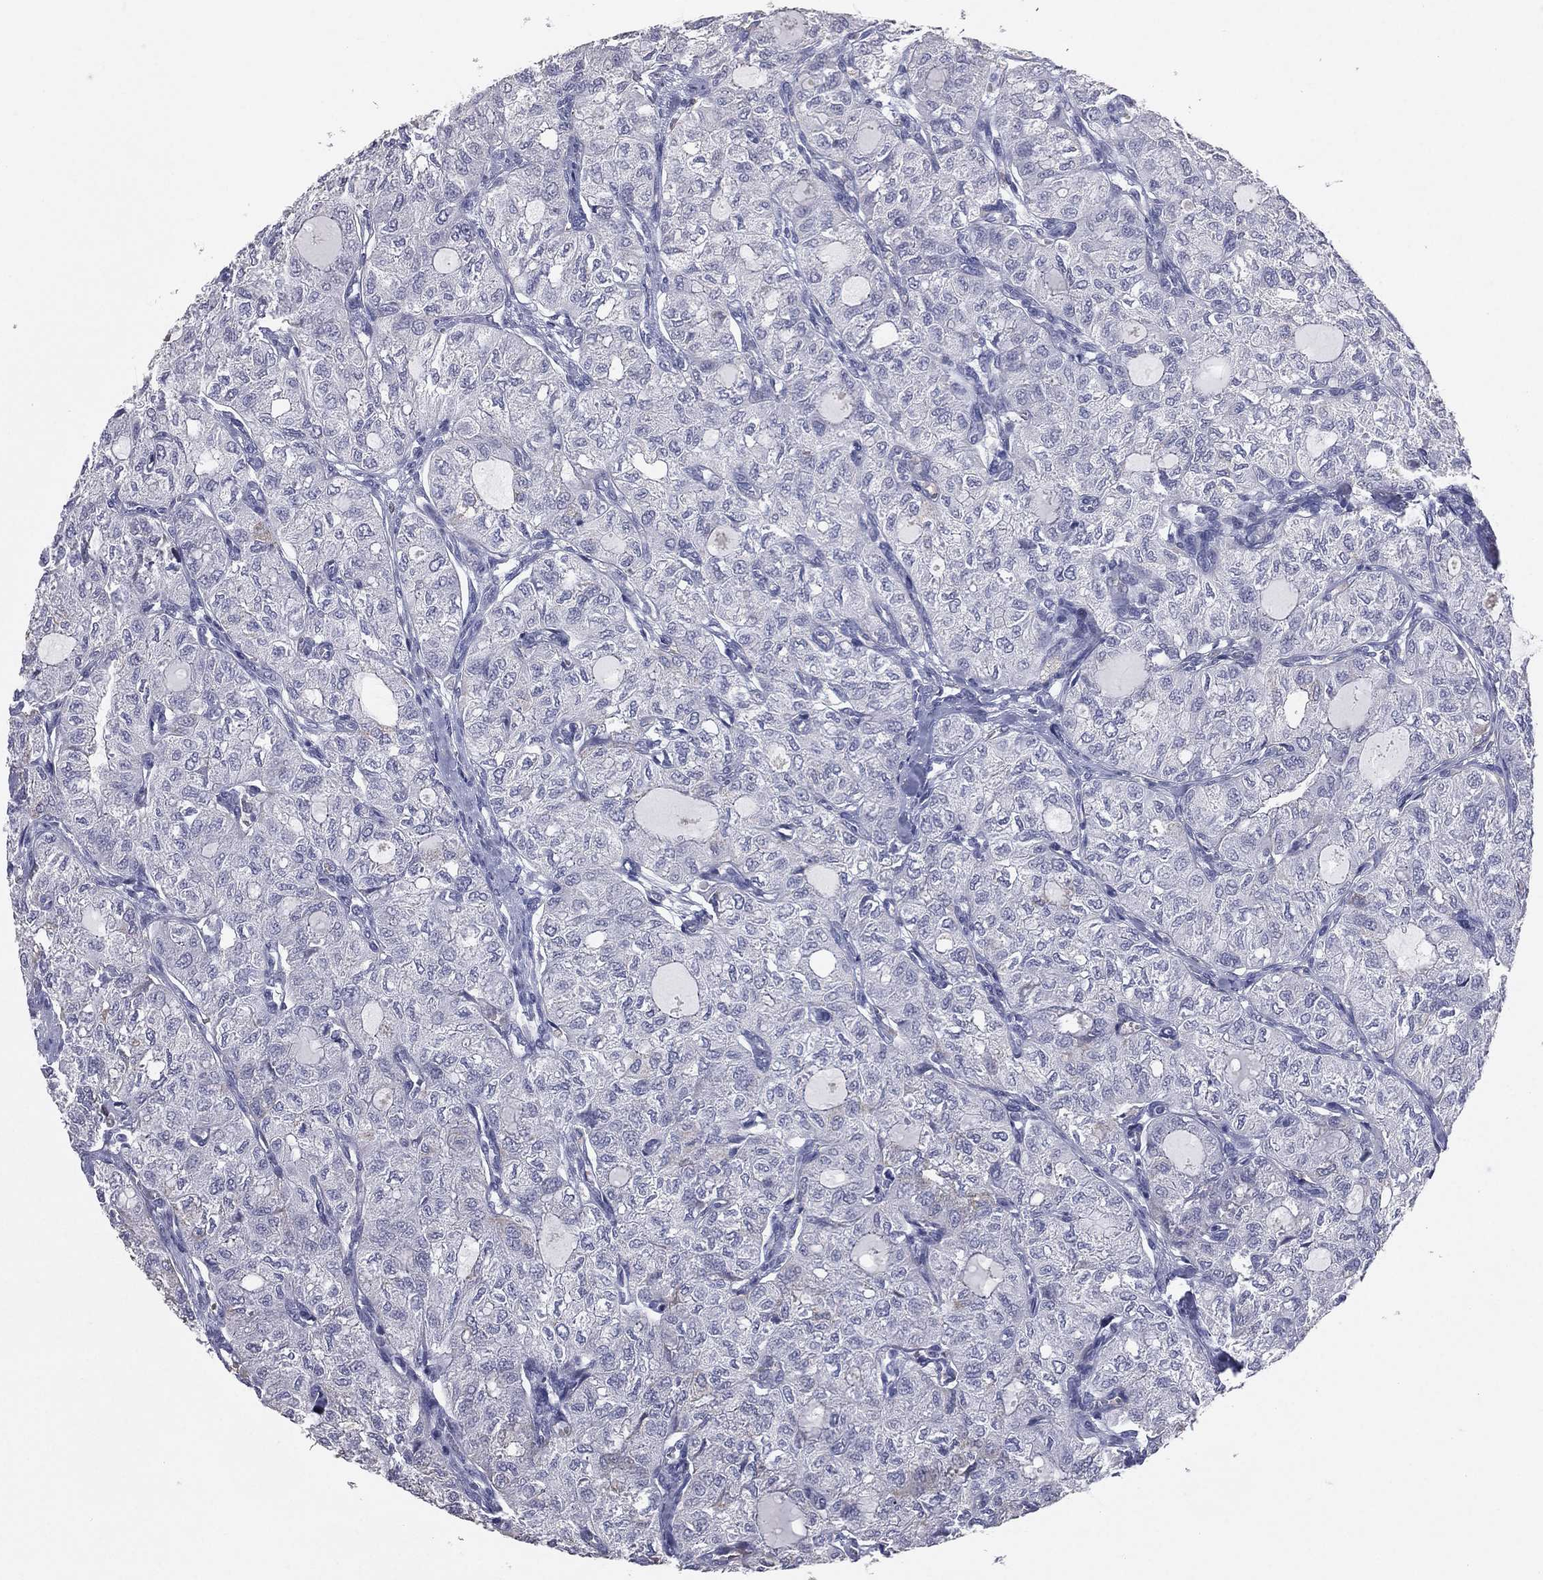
{"staining": {"intensity": "negative", "quantity": "none", "location": "none"}, "tissue": "thyroid cancer", "cell_type": "Tumor cells", "image_type": "cancer", "snomed": [{"axis": "morphology", "description": "Follicular adenoma carcinoma, NOS"}, {"axis": "topography", "description": "Thyroid gland"}], "caption": "Photomicrograph shows no protein positivity in tumor cells of thyroid cancer tissue.", "gene": "ESX1", "patient": {"sex": "male", "age": 75}}